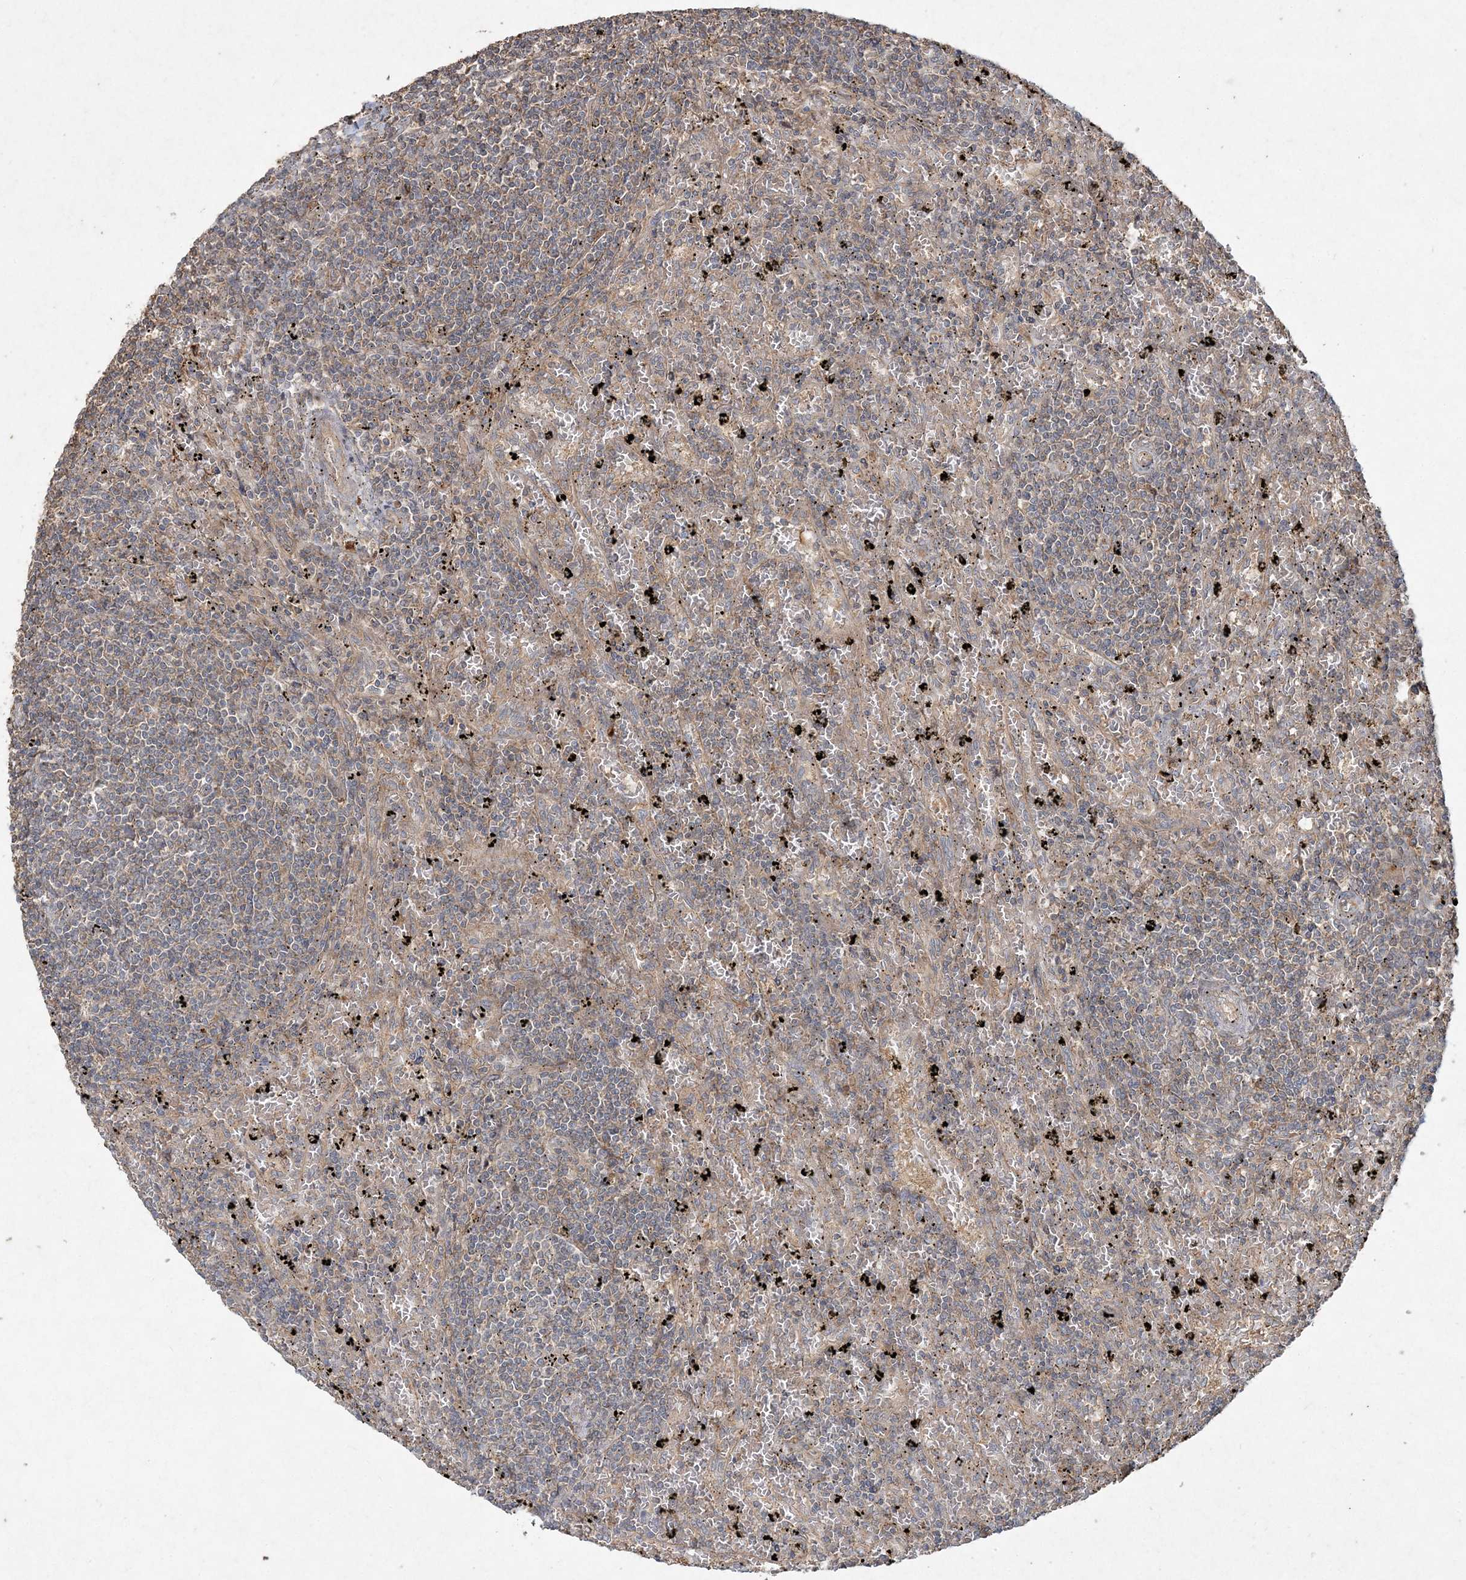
{"staining": {"intensity": "weak", "quantity": "25%-75%", "location": "cytoplasmic/membranous"}, "tissue": "lymphoma", "cell_type": "Tumor cells", "image_type": "cancer", "snomed": [{"axis": "morphology", "description": "Malignant lymphoma, non-Hodgkin's type, Low grade"}, {"axis": "topography", "description": "Spleen"}], "caption": "Weak cytoplasmic/membranous expression is appreciated in about 25%-75% of tumor cells in malignant lymphoma, non-Hodgkin's type (low-grade).", "gene": "SPRY1", "patient": {"sex": "male", "age": 76}}